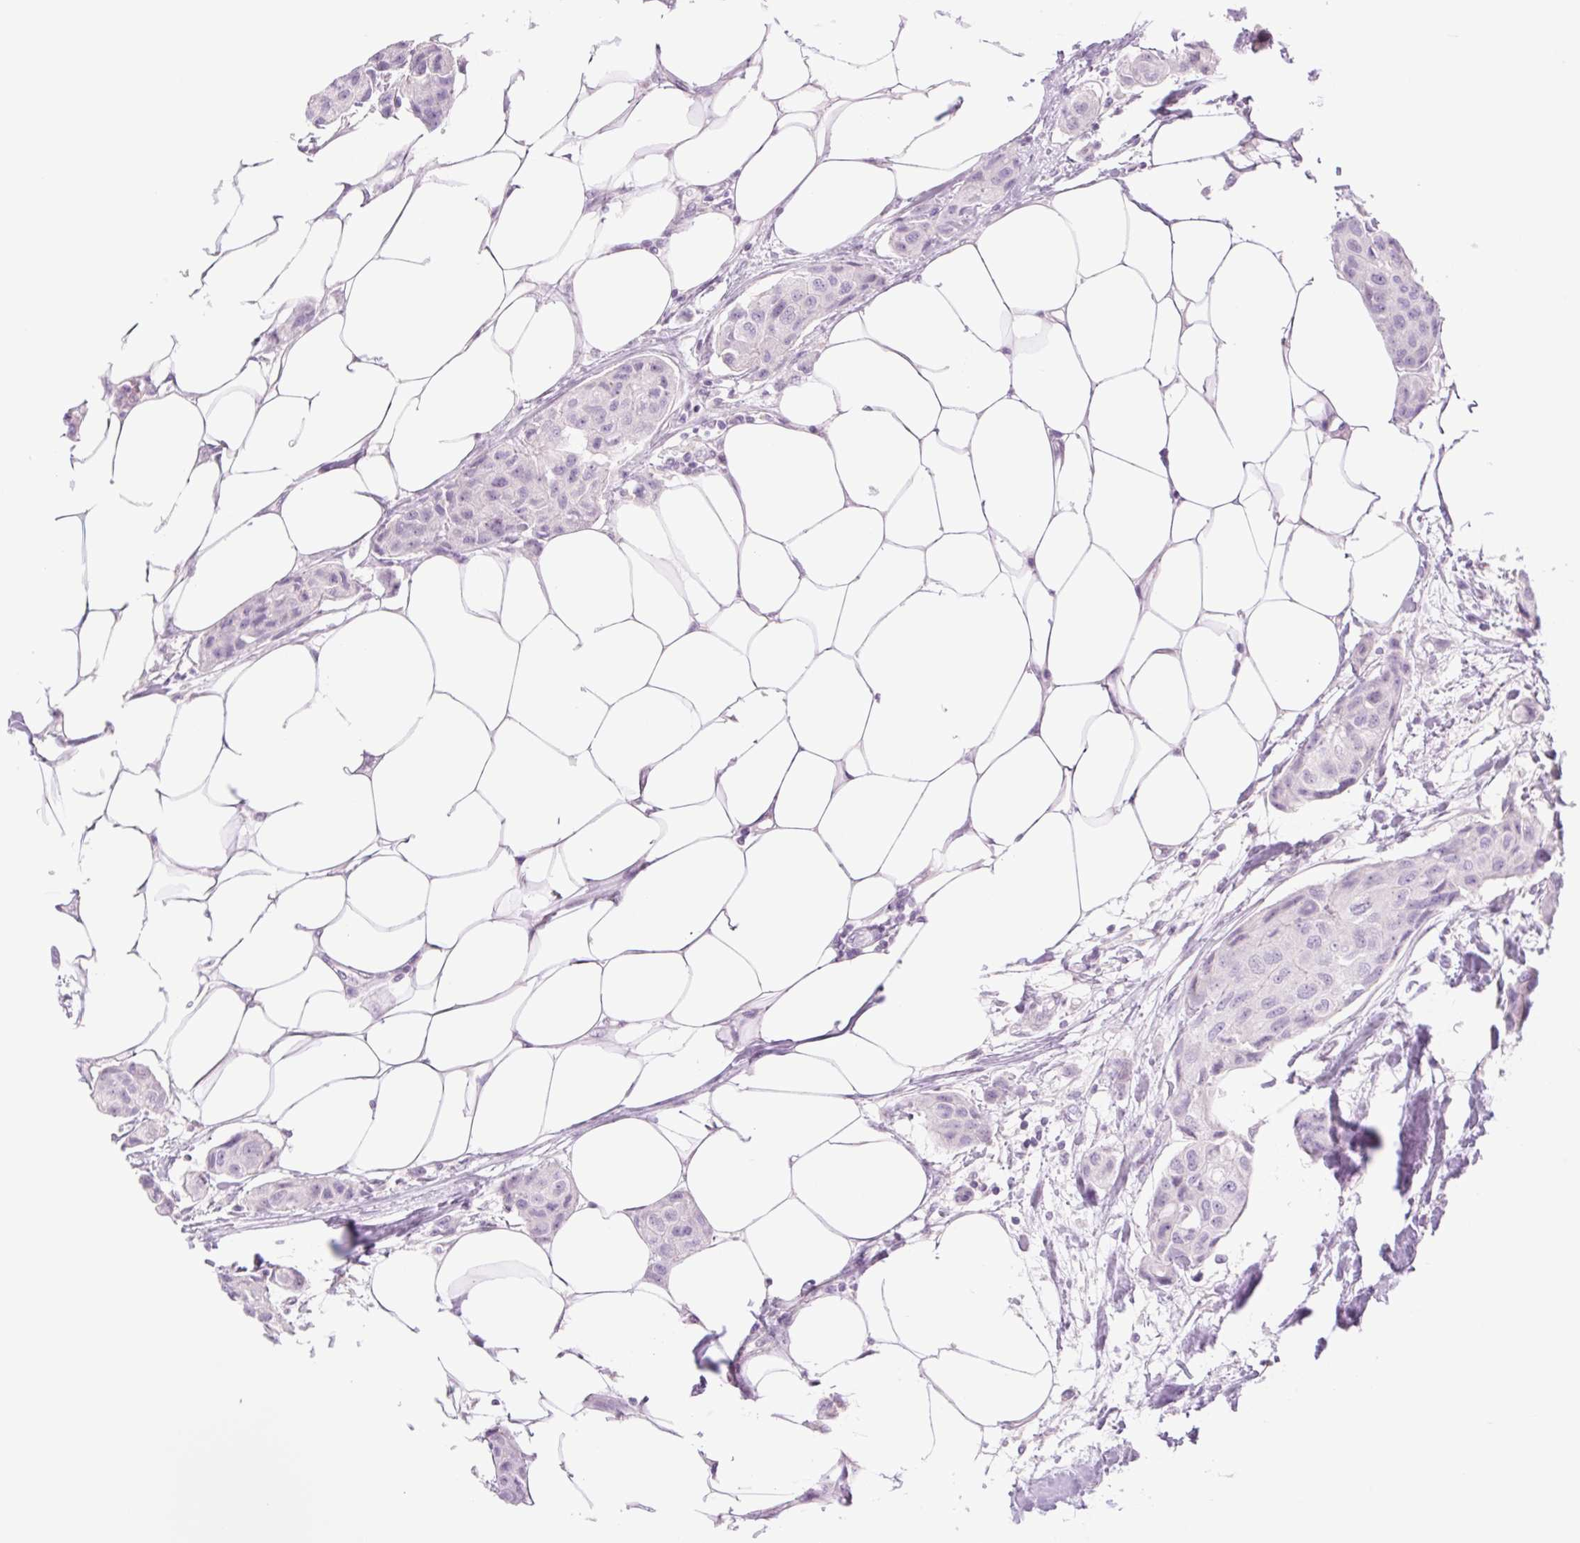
{"staining": {"intensity": "negative", "quantity": "none", "location": "none"}, "tissue": "breast cancer", "cell_type": "Tumor cells", "image_type": "cancer", "snomed": [{"axis": "morphology", "description": "Duct carcinoma"}, {"axis": "topography", "description": "Breast"}, {"axis": "topography", "description": "Lymph node"}], "caption": "Breast cancer (intraductal carcinoma) stained for a protein using immunohistochemistry (IHC) demonstrates no expression tumor cells.", "gene": "TBX15", "patient": {"sex": "female", "age": 80}}